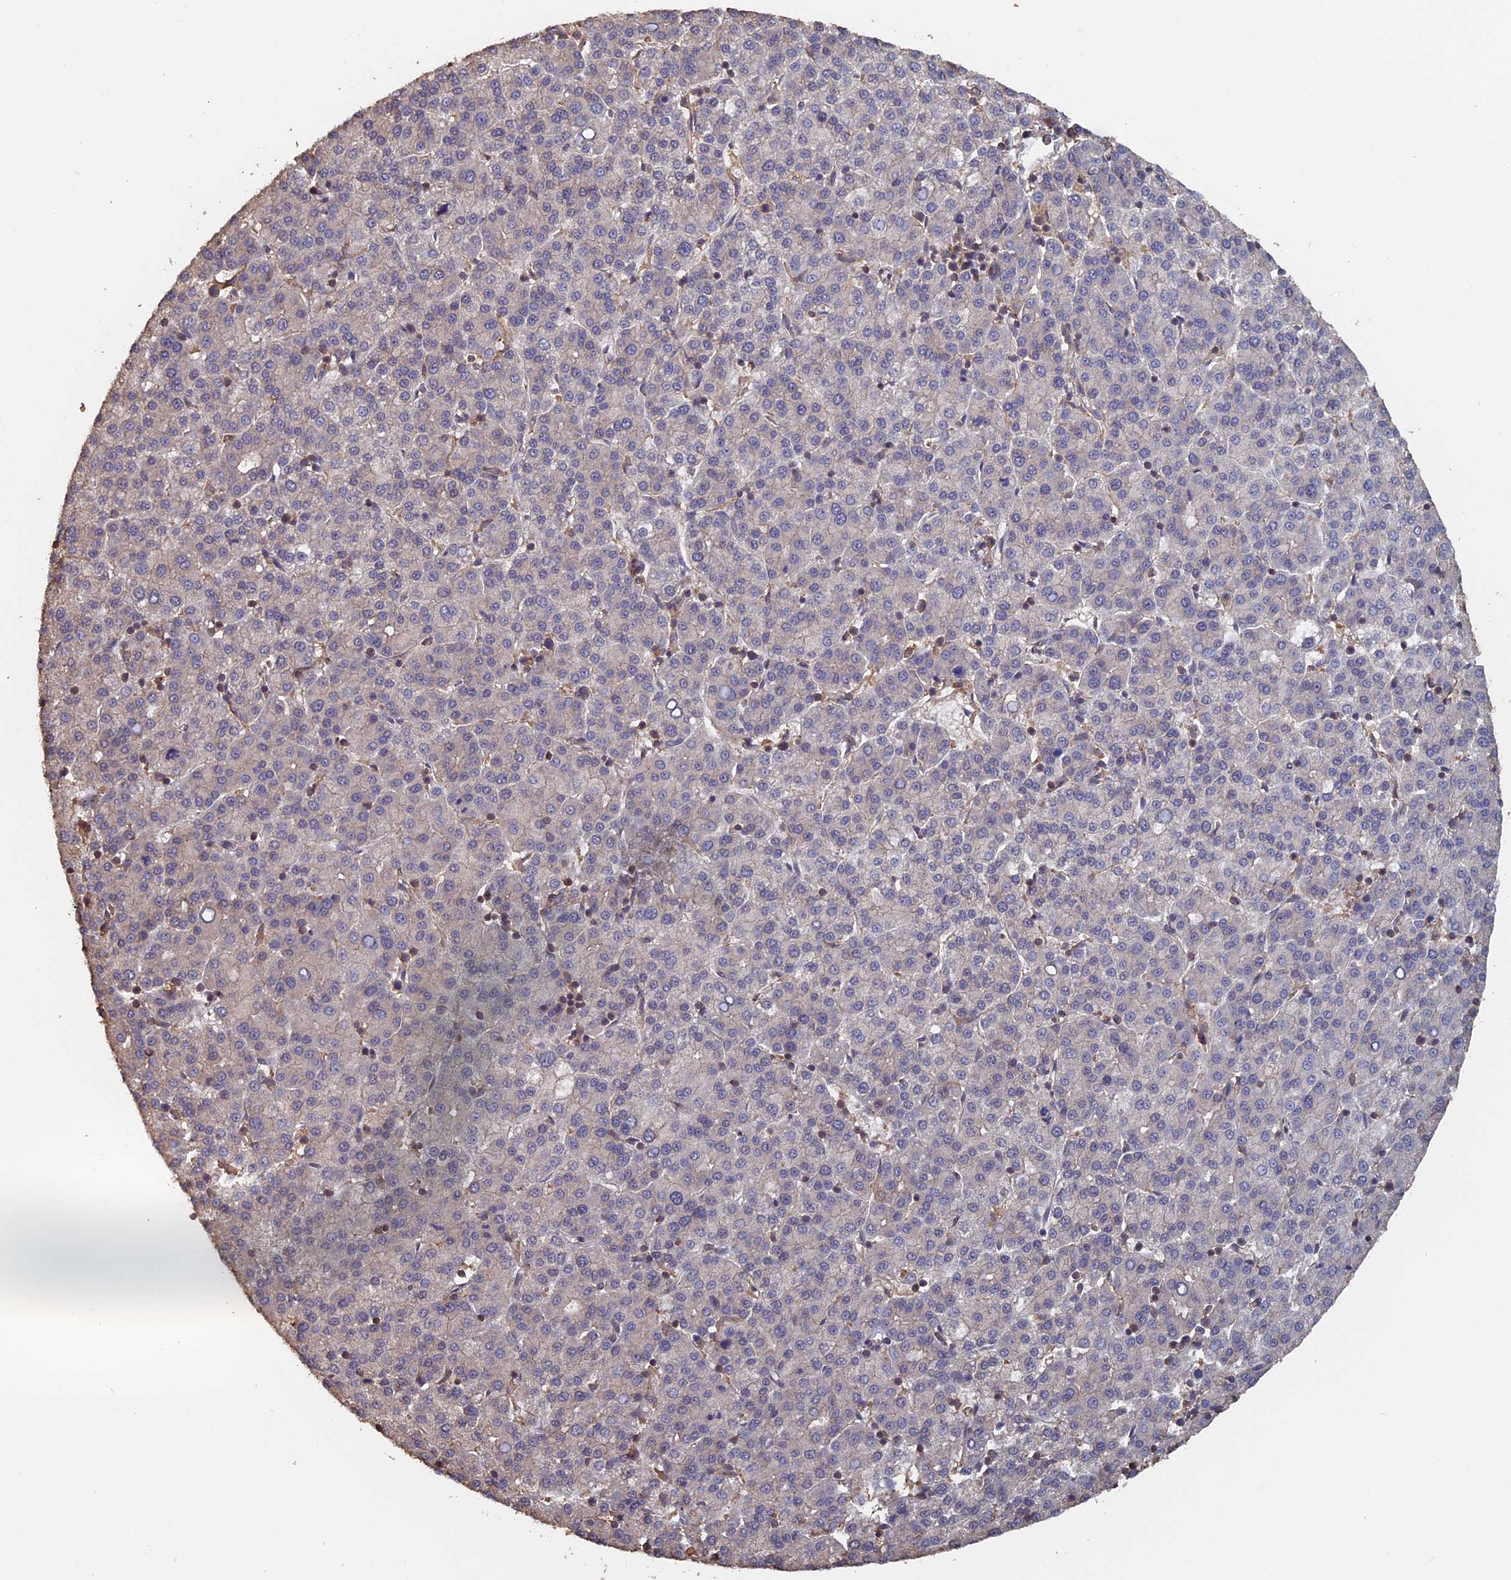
{"staining": {"intensity": "negative", "quantity": "none", "location": "none"}, "tissue": "liver cancer", "cell_type": "Tumor cells", "image_type": "cancer", "snomed": [{"axis": "morphology", "description": "Carcinoma, Hepatocellular, NOS"}, {"axis": "topography", "description": "Liver"}], "caption": "Immunohistochemical staining of liver cancer shows no significant positivity in tumor cells. The staining was performed using DAB to visualize the protein expression in brown, while the nuclei were stained in blue with hematoxylin (Magnification: 20x).", "gene": "PIGQ", "patient": {"sex": "female", "age": 58}}